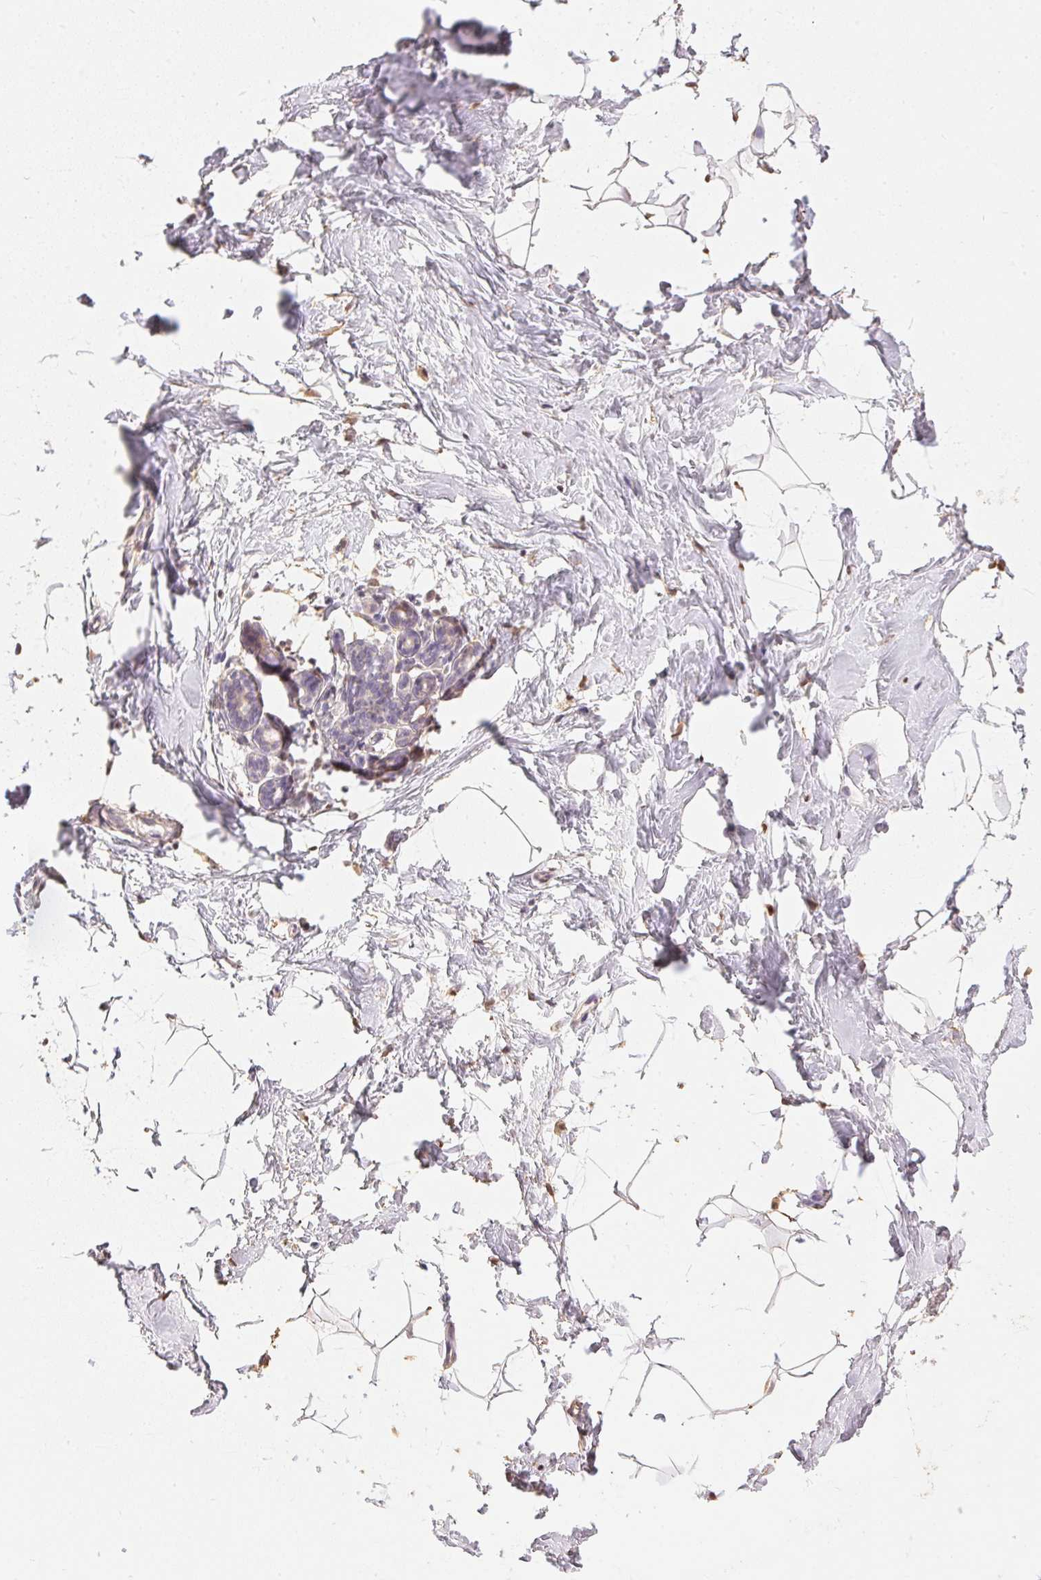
{"staining": {"intensity": "negative", "quantity": "none", "location": "none"}, "tissue": "breast", "cell_type": "Adipocytes", "image_type": "normal", "snomed": [{"axis": "morphology", "description": "Normal tissue, NOS"}, {"axis": "topography", "description": "Breast"}], "caption": "Immunohistochemical staining of unremarkable breast shows no significant staining in adipocytes.", "gene": "S100A3", "patient": {"sex": "female", "age": 32}}